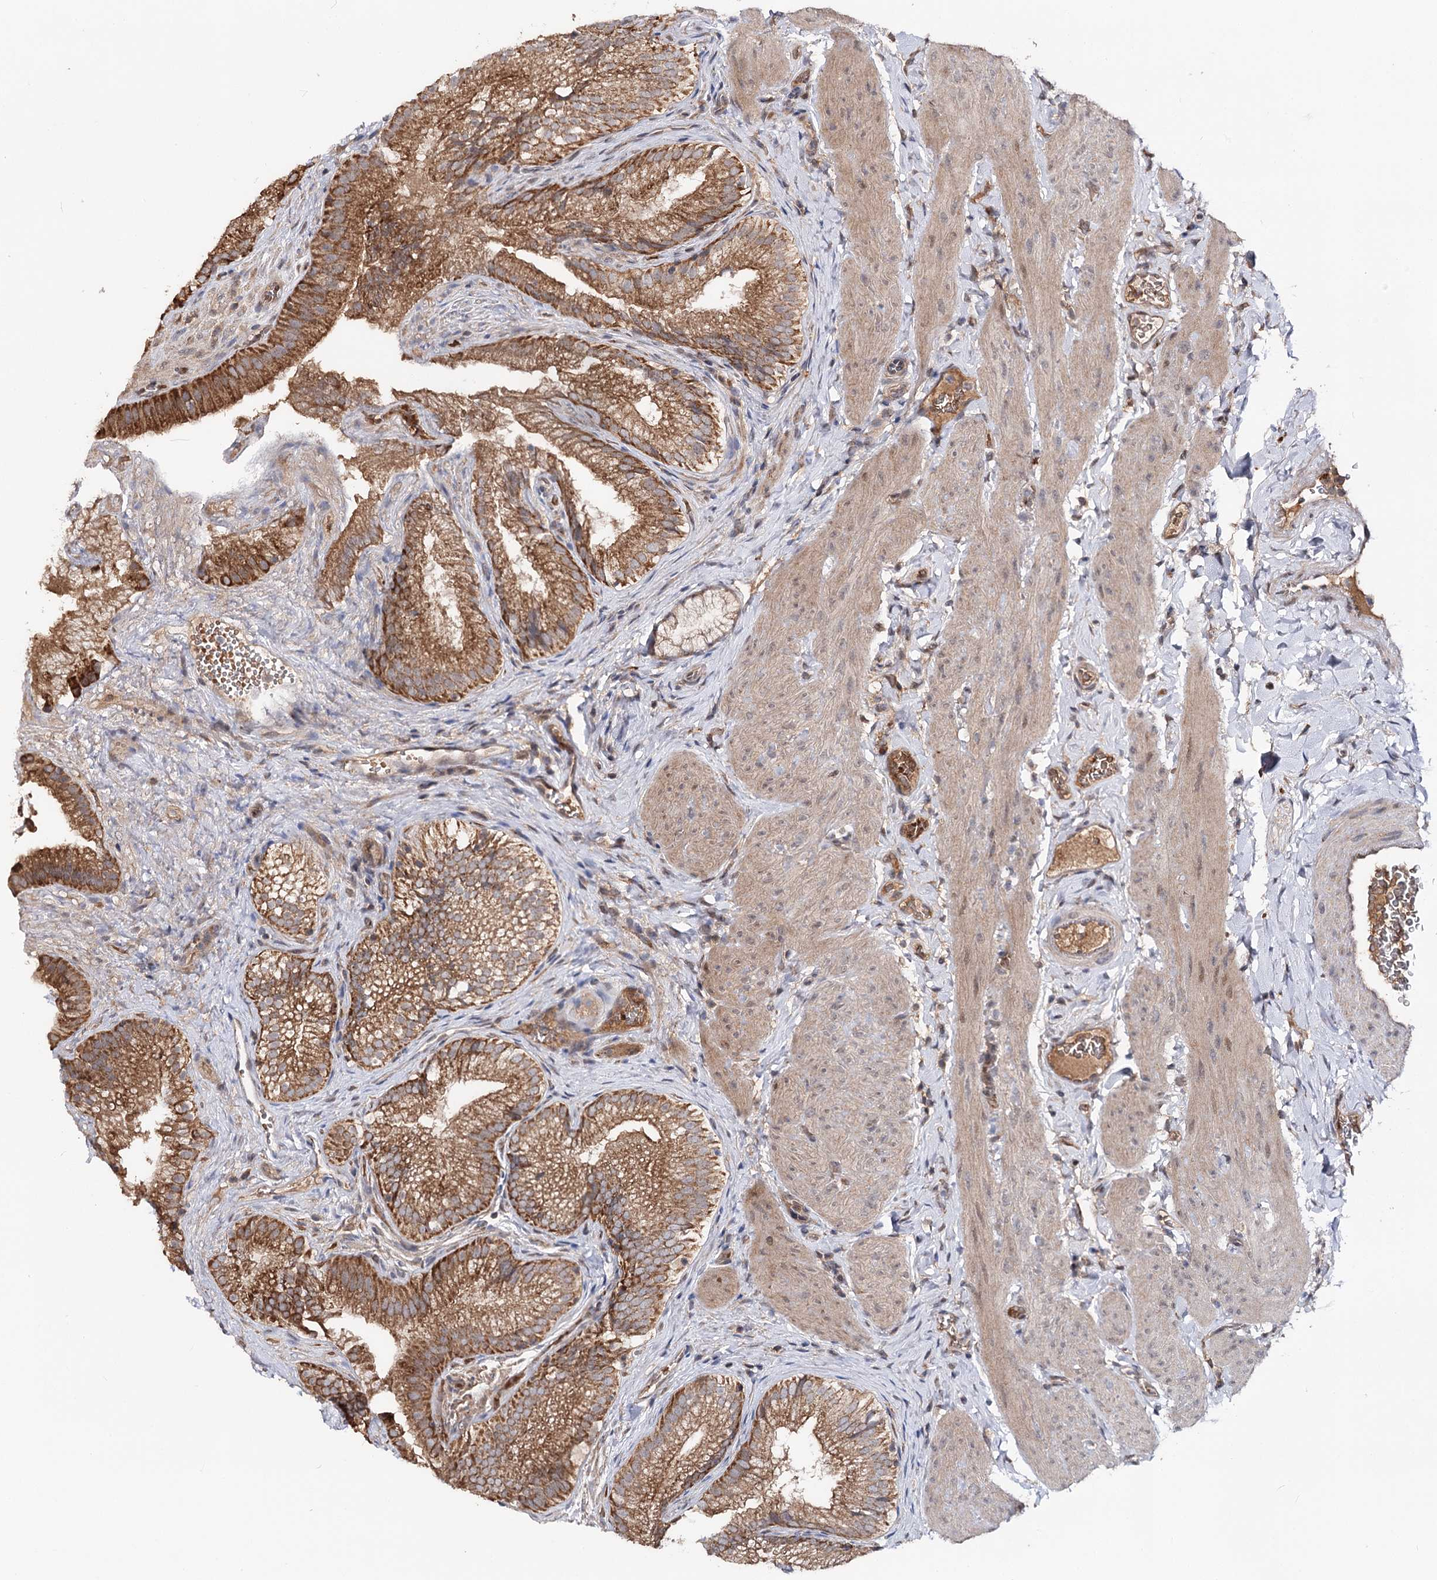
{"staining": {"intensity": "strong", "quantity": ">75%", "location": "cytoplasmic/membranous"}, "tissue": "gallbladder", "cell_type": "Glandular cells", "image_type": "normal", "snomed": [{"axis": "morphology", "description": "Normal tissue, NOS"}, {"axis": "topography", "description": "Gallbladder"}], "caption": "DAB (3,3'-diaminobenzidine) immunohistochemical staining of normal gallbladder shows strong cytoplasmic/membranous protein staining in about >75% of glandular cells. (DAB IHC, brown staining for protein, blue staining for nuclei).", "gene": "MSANTD2", "patient": {"sex": "female", "age": 30}}